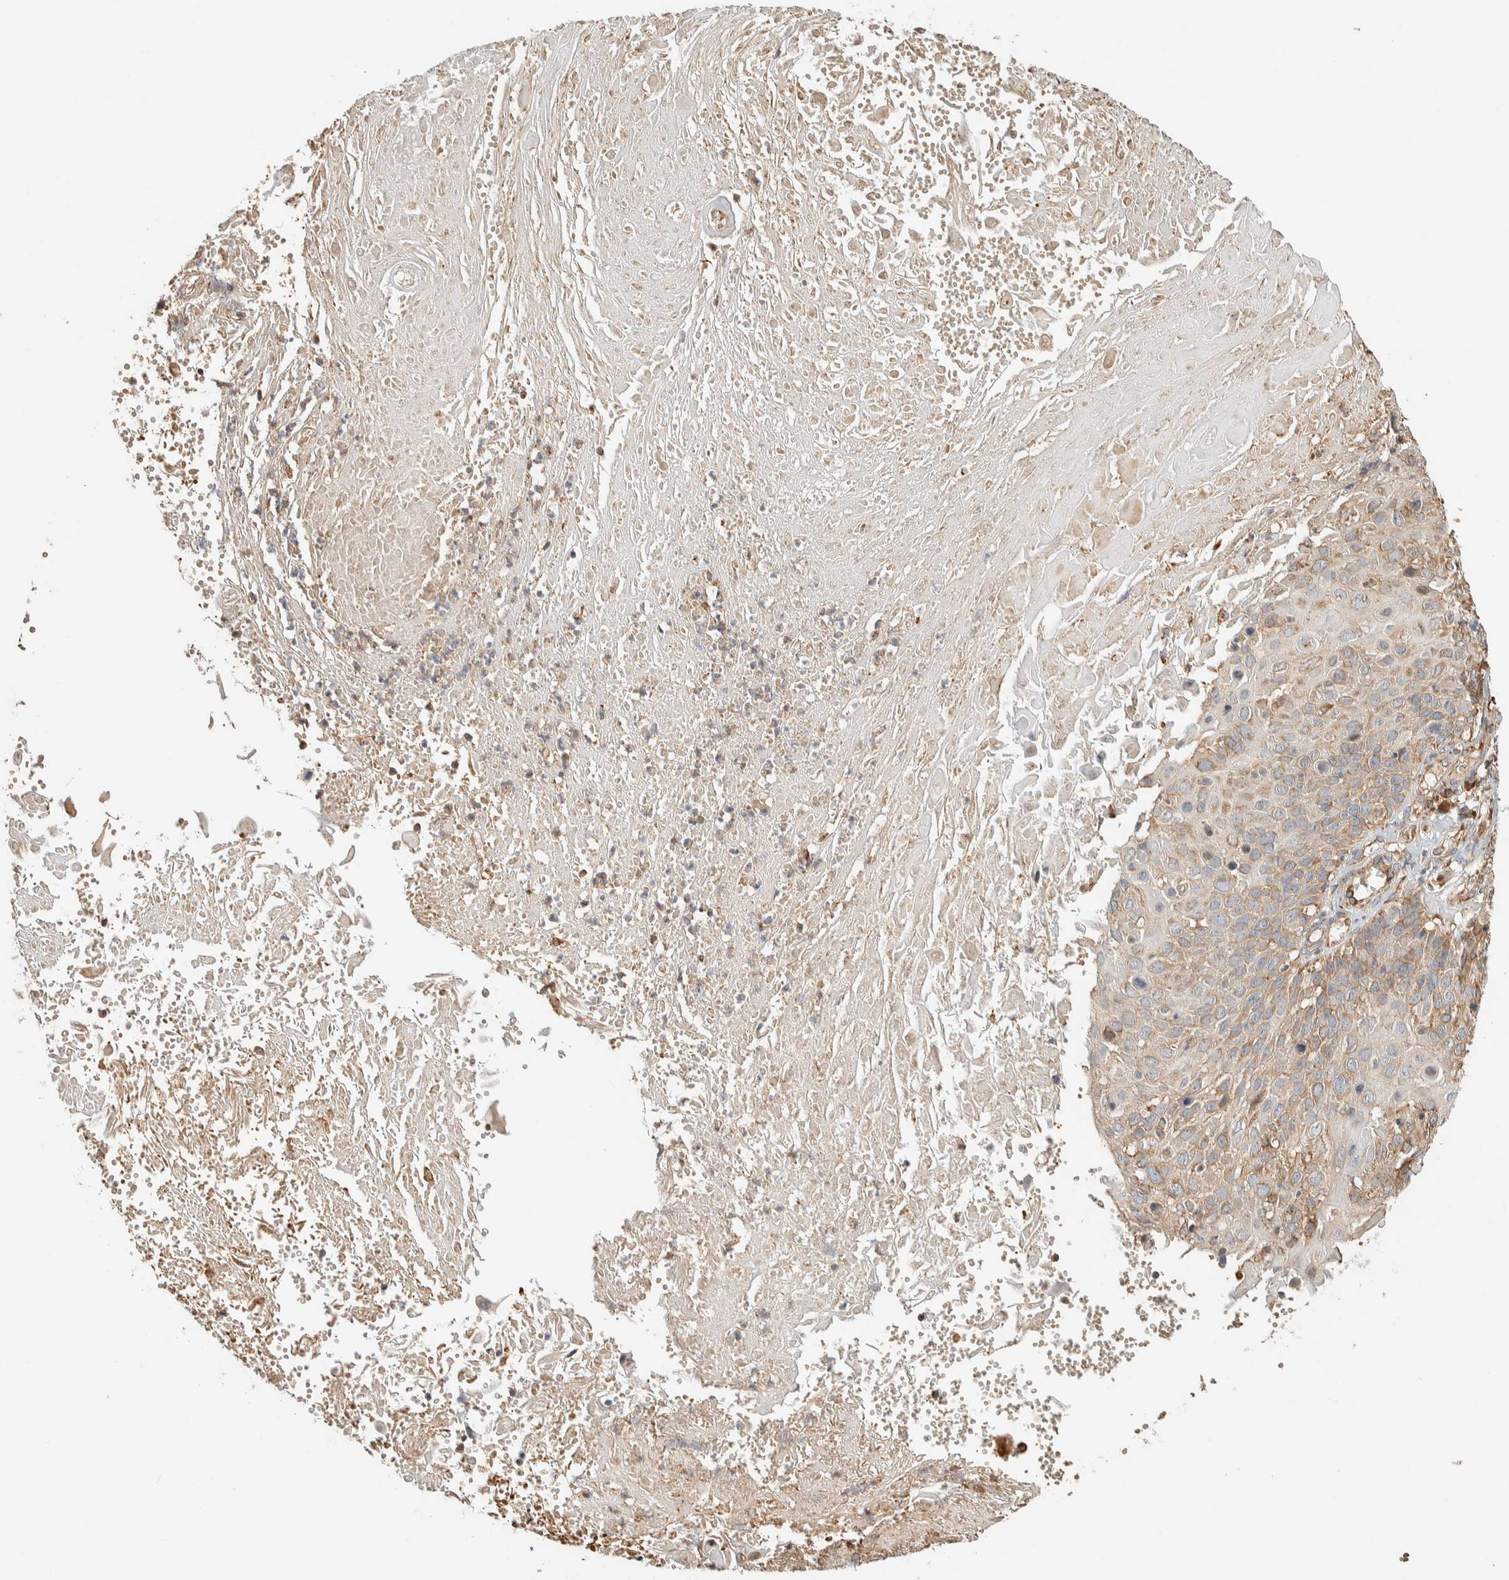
{"staining": {"intensity": "weak", "quantity": "25%-75%", "location": "cytoplasmic/membranous"}, "tissue": "cervical cancer", "cell_type": "Tumor cells", "image_type": "cancer", "snomed": [{"axis": "morphology", "description": "Squamous cell carcinoma, NOS"}, {"axis": "topography", "description": "Cervix"}], "caption": "Weak cytoplasmic/membranous protein positivity is present in approximately 25%-75% of tumor cells in cervical cancer. (Stains: DAB in brown, nuclei in blue, Microscopy: brightfield microscopy at high magnification).", "gene": "RAB11FIP1", "patient": {"sex": "female", "age": 74}}